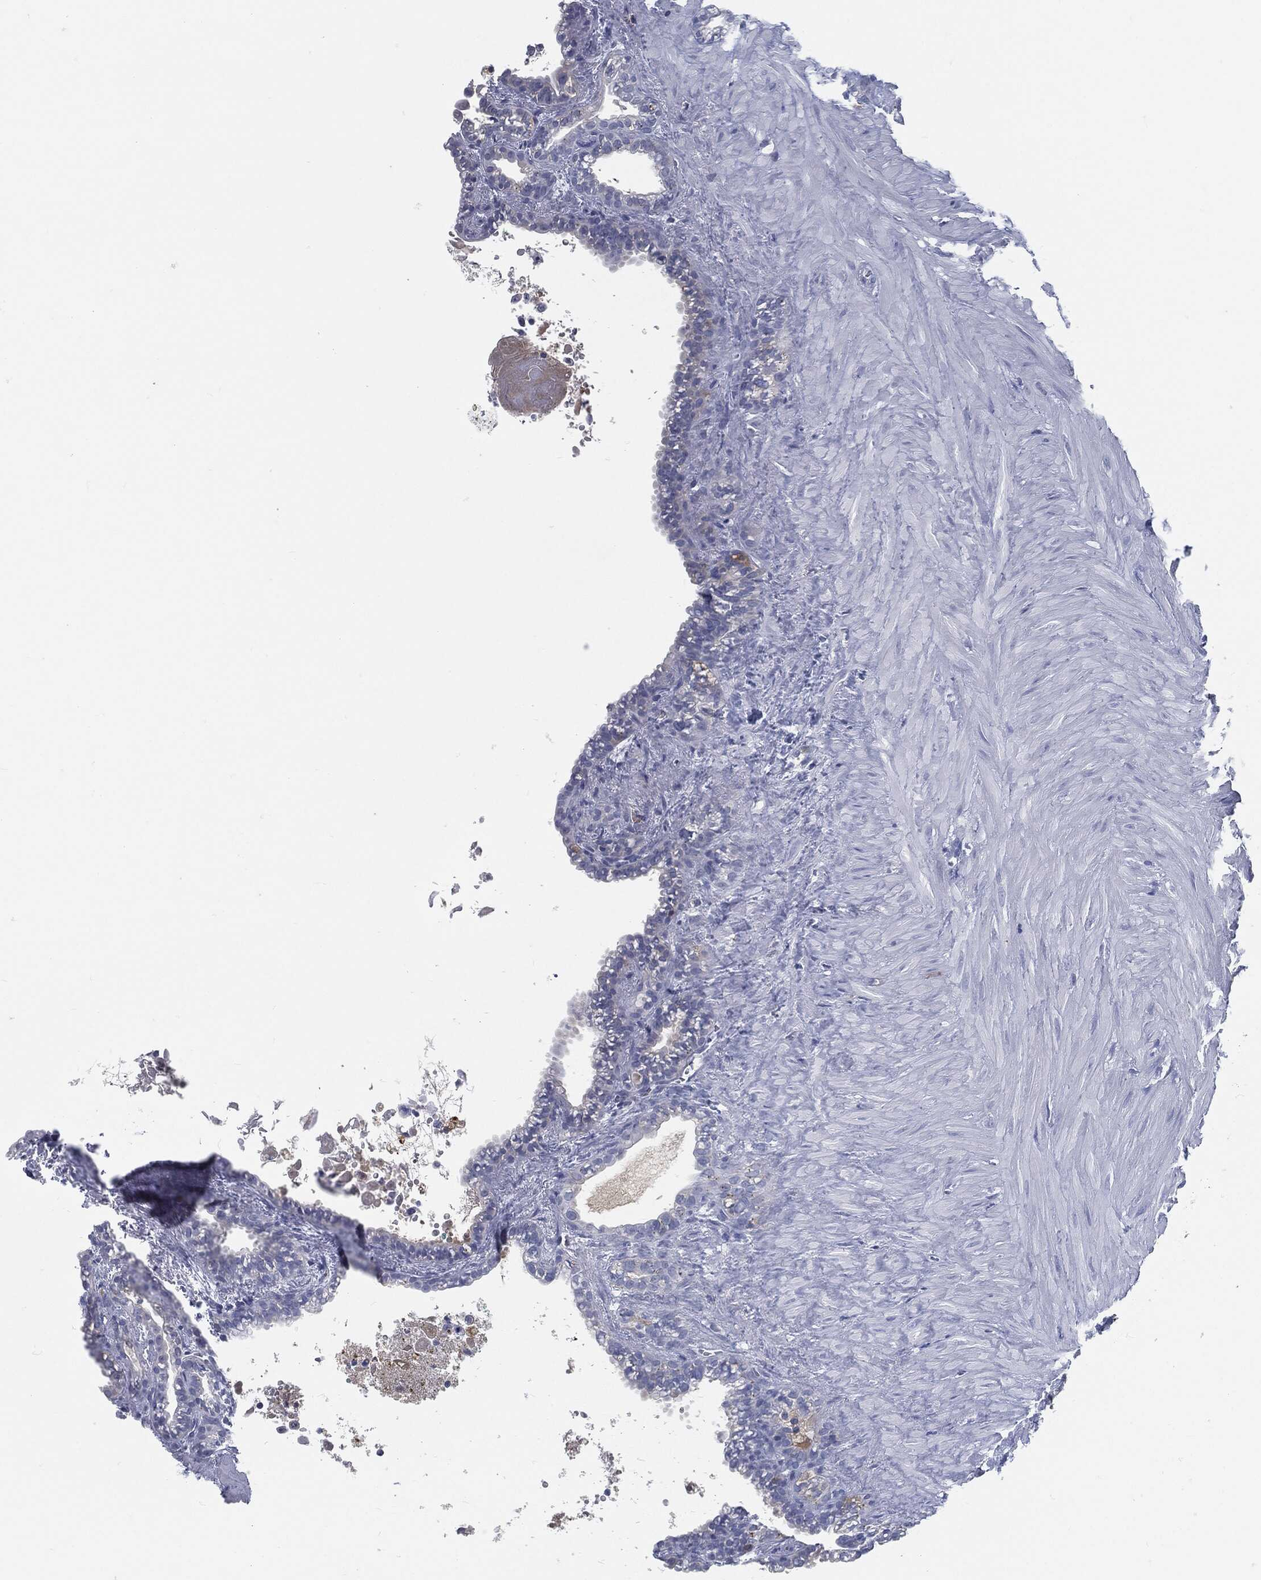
{"staining": {"intensity": "negative", "quantity": "none", "location": "none"}, "tissue": "seminal vesicle", "cell_type": "Glandular cells", "image_type": "normal", "snomed": [{"axis": "morphology", "description": "Normal tissue, NOS"}, {"axis": "morphology", "description": "Urothelial carcinoma, NOS"}, {"axis": "topography", "description": "Urinary bladder"}, {"axis": "topography", "description": "Seminal veicle"}], "caption": "Benign seminal vesicle was stained to show a protein in brown. There is no significant staining in glandular cells.", "gene": "MST1", "patient": {"sex": "male", "age": 76}}